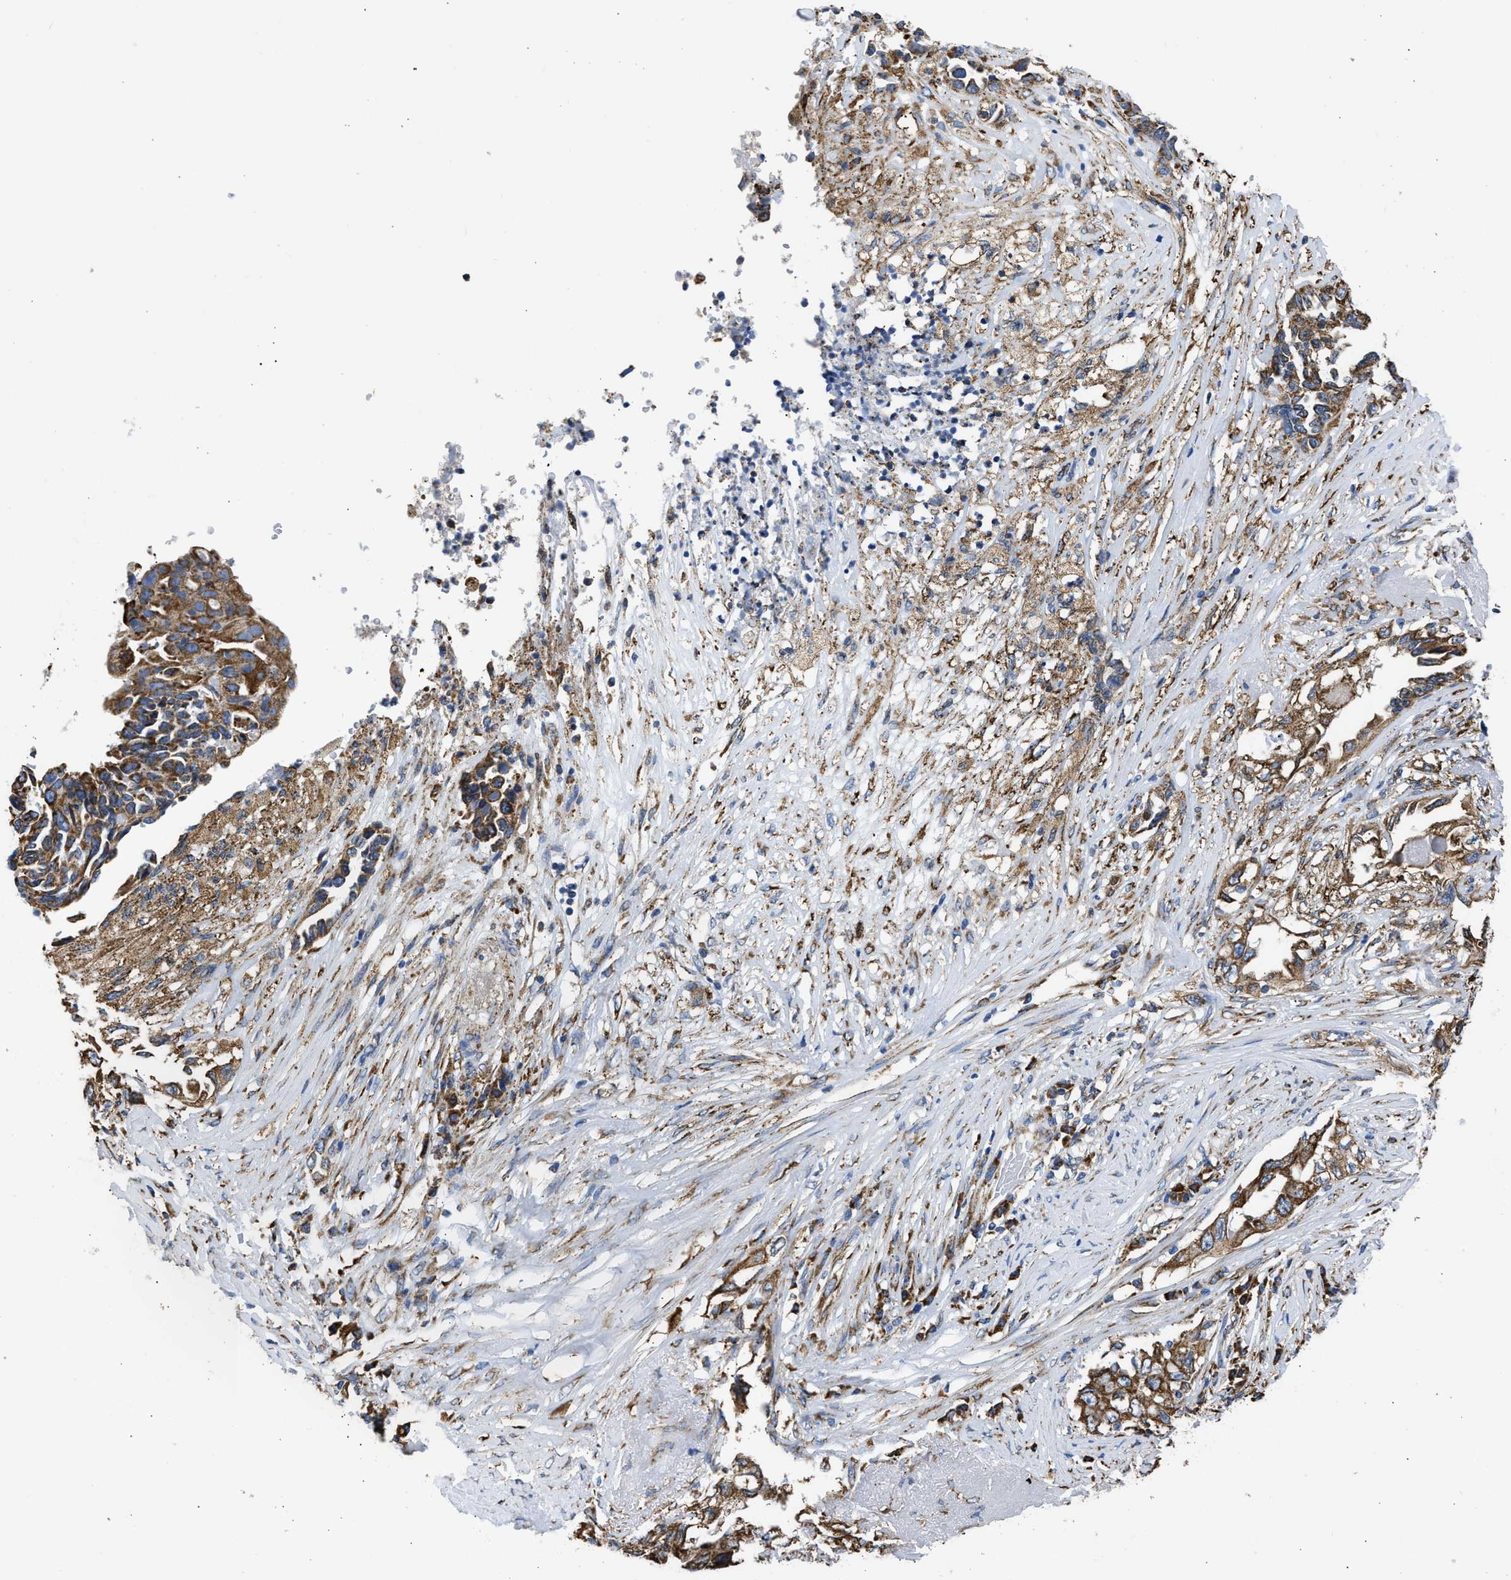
{"staining": {"intensity": "moderate", "quantity": ">75%", "location": "cytoplasmic/membranous"}, "tissue": "lung cancer", "cell_type": "Tumor cells", "image_type": "cancer", "snomed": [{"axis": "morphology", "description": "Adenocarcinoma, NOS"}, {"axis": "topography", "description": "Lung"}], "caption": "Tumor cells show moderate cytoplasmic/membranous expression in approximately >75% of cells in lung cancer (adenocarcinoma). Using DAB (3,3'-diaminobenzidine) (brown) and hematoxylin (blue) stains, captured at high magnification using brightfield microscopy.", "gene": "CYCS", "patient": {"sex": "female", "age": 51}}